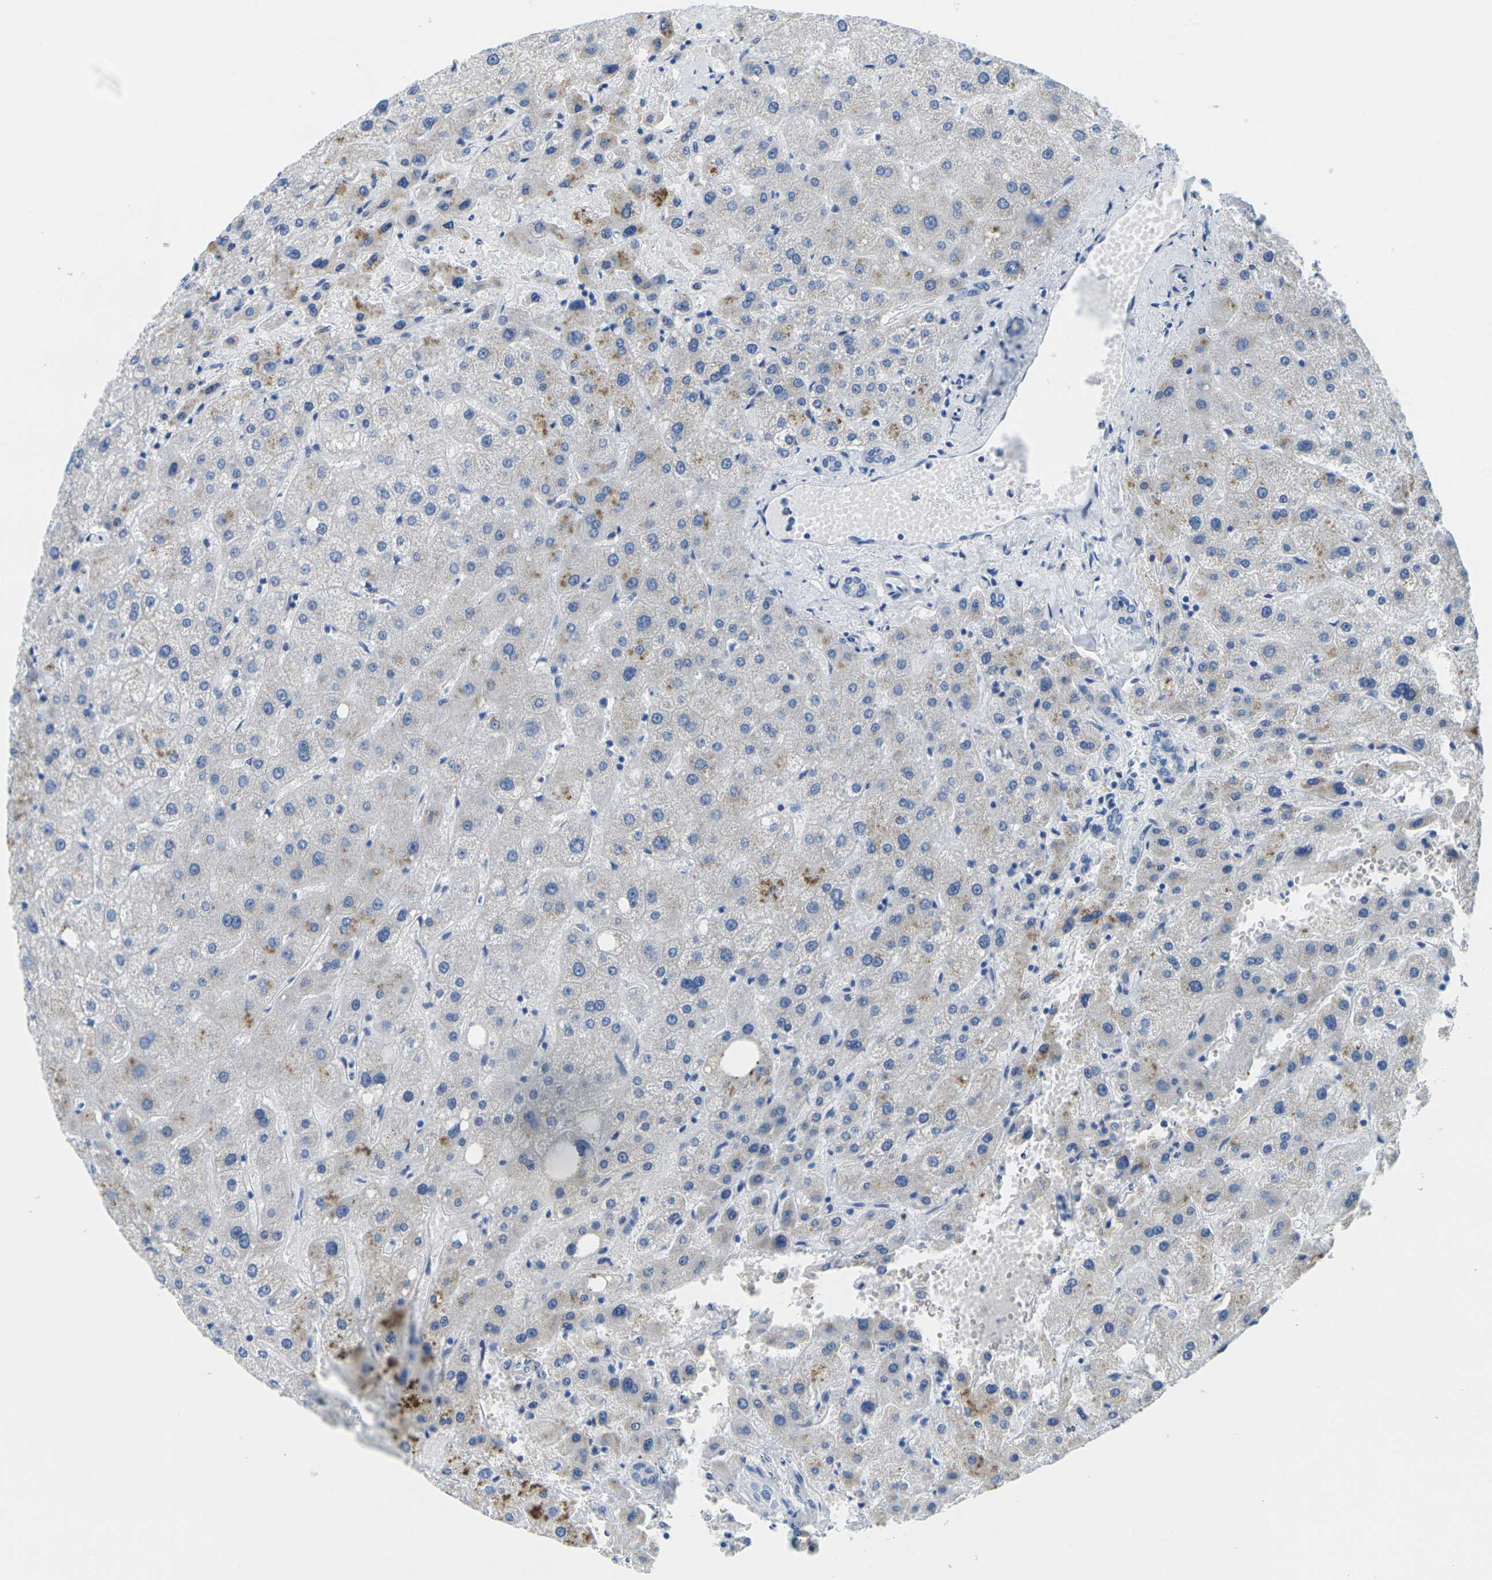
{"staining": {"intensity": "negative", "quantity": "none", "location": "none"}, "tissue": "liver", "cell_type": "Cholangiocytes", "image_type": "normal", "snomed": [{"axis": "morphology", "description": "Normal tissue, NOS"}, {"axis": "topography", "description": "Liver"}], "caption": "Immunohistochemistry of benign human liver demonstrates no staining in cholangiocytes.", "gene": "FAM3D", "patient": {"sex": "male", "age": 73}}